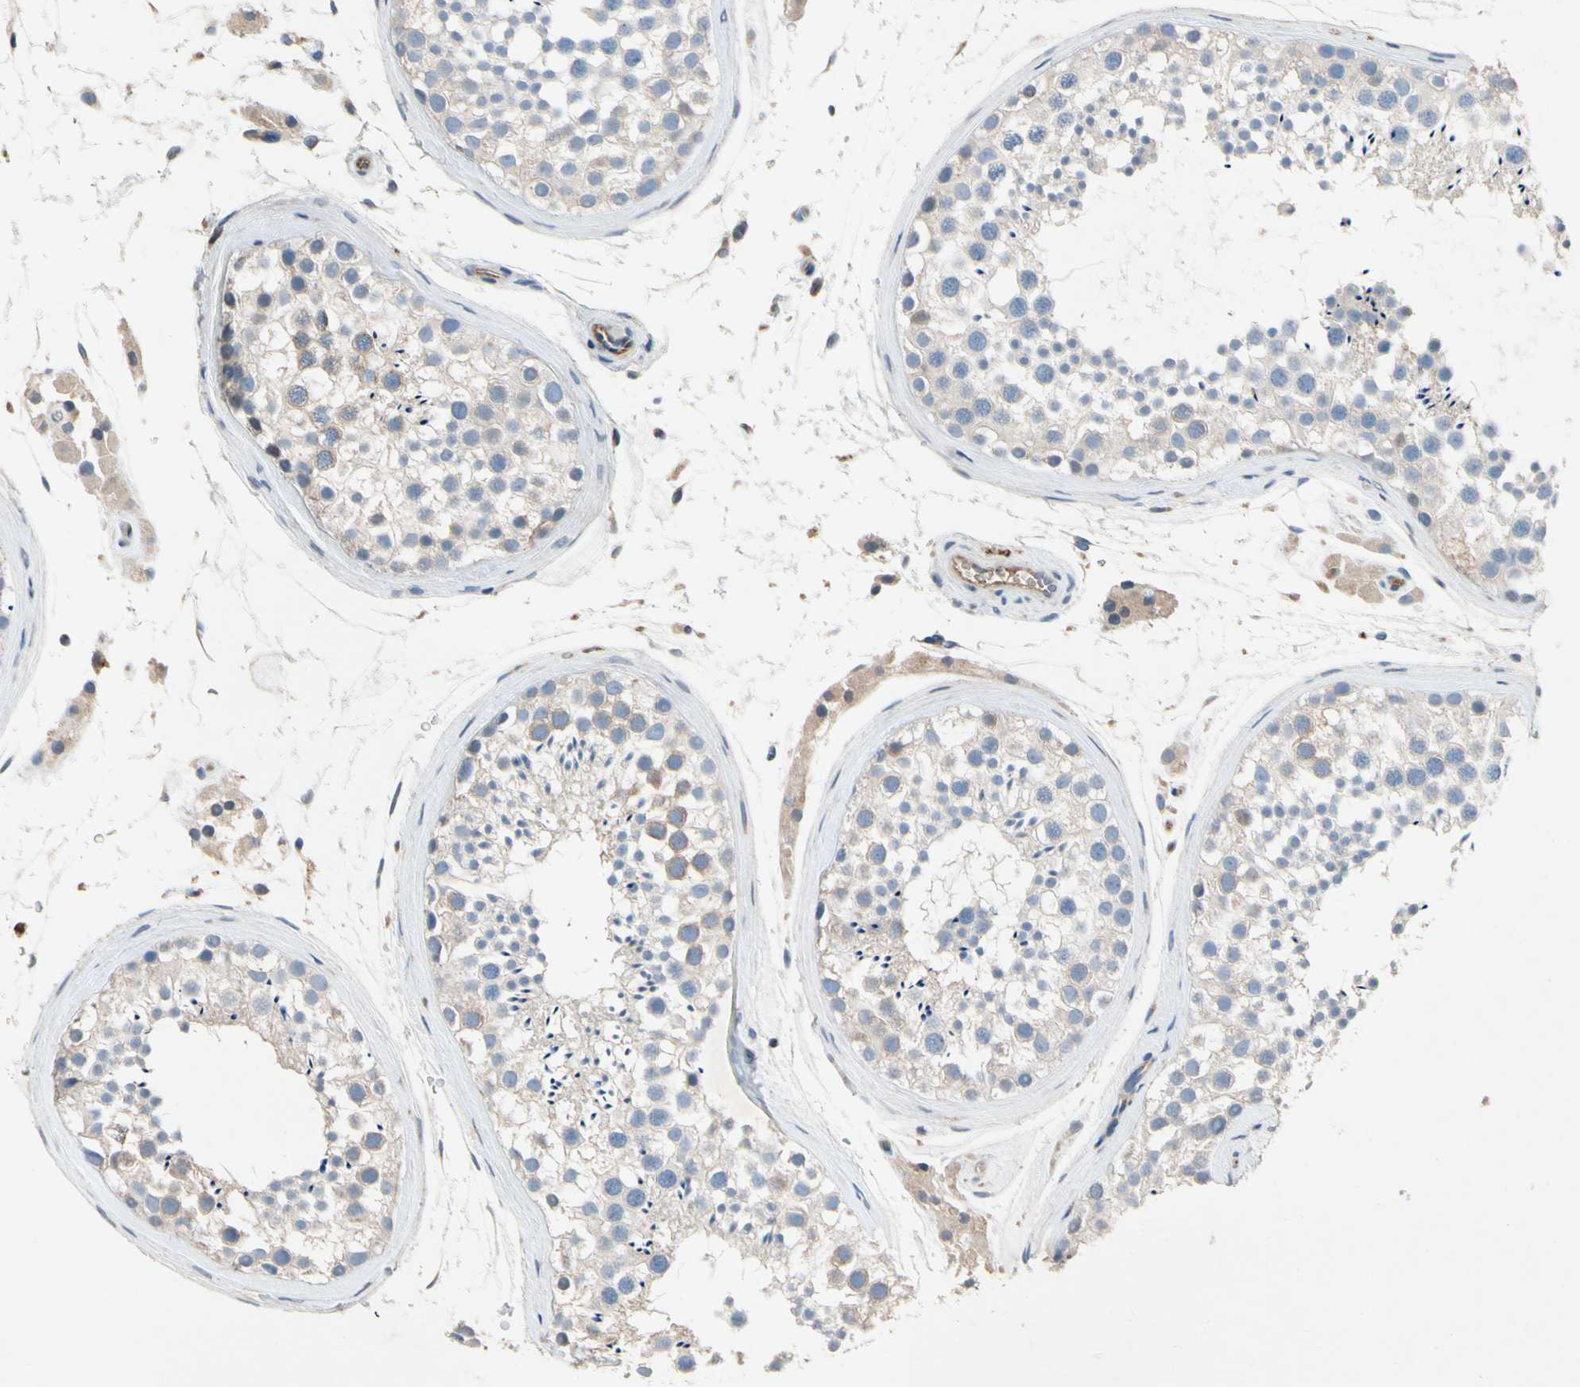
{"staining": {"intensity": "weak", "quantity": "25%-75%", "location": "cytoplasmic/membranous"}, "tissue": "testis", "cell_type": "Cells in seminiferous ducts", "image_type": "normal", "snomed": [{"axis": "morphology", "description": "Normal tissue, NOS"}, {"axis": "topography", "description": "Testis"}], "caption": "Unremarkable testis shows weak cytoplasmic/membranous expression in approximately 25%-75% of cells in seminiferous ducts, visualized by immunohistochemistry. Nuclei are stained in blue.", "gene": "NDFIP2", "patient": {"sex": "male", "age": 46}}